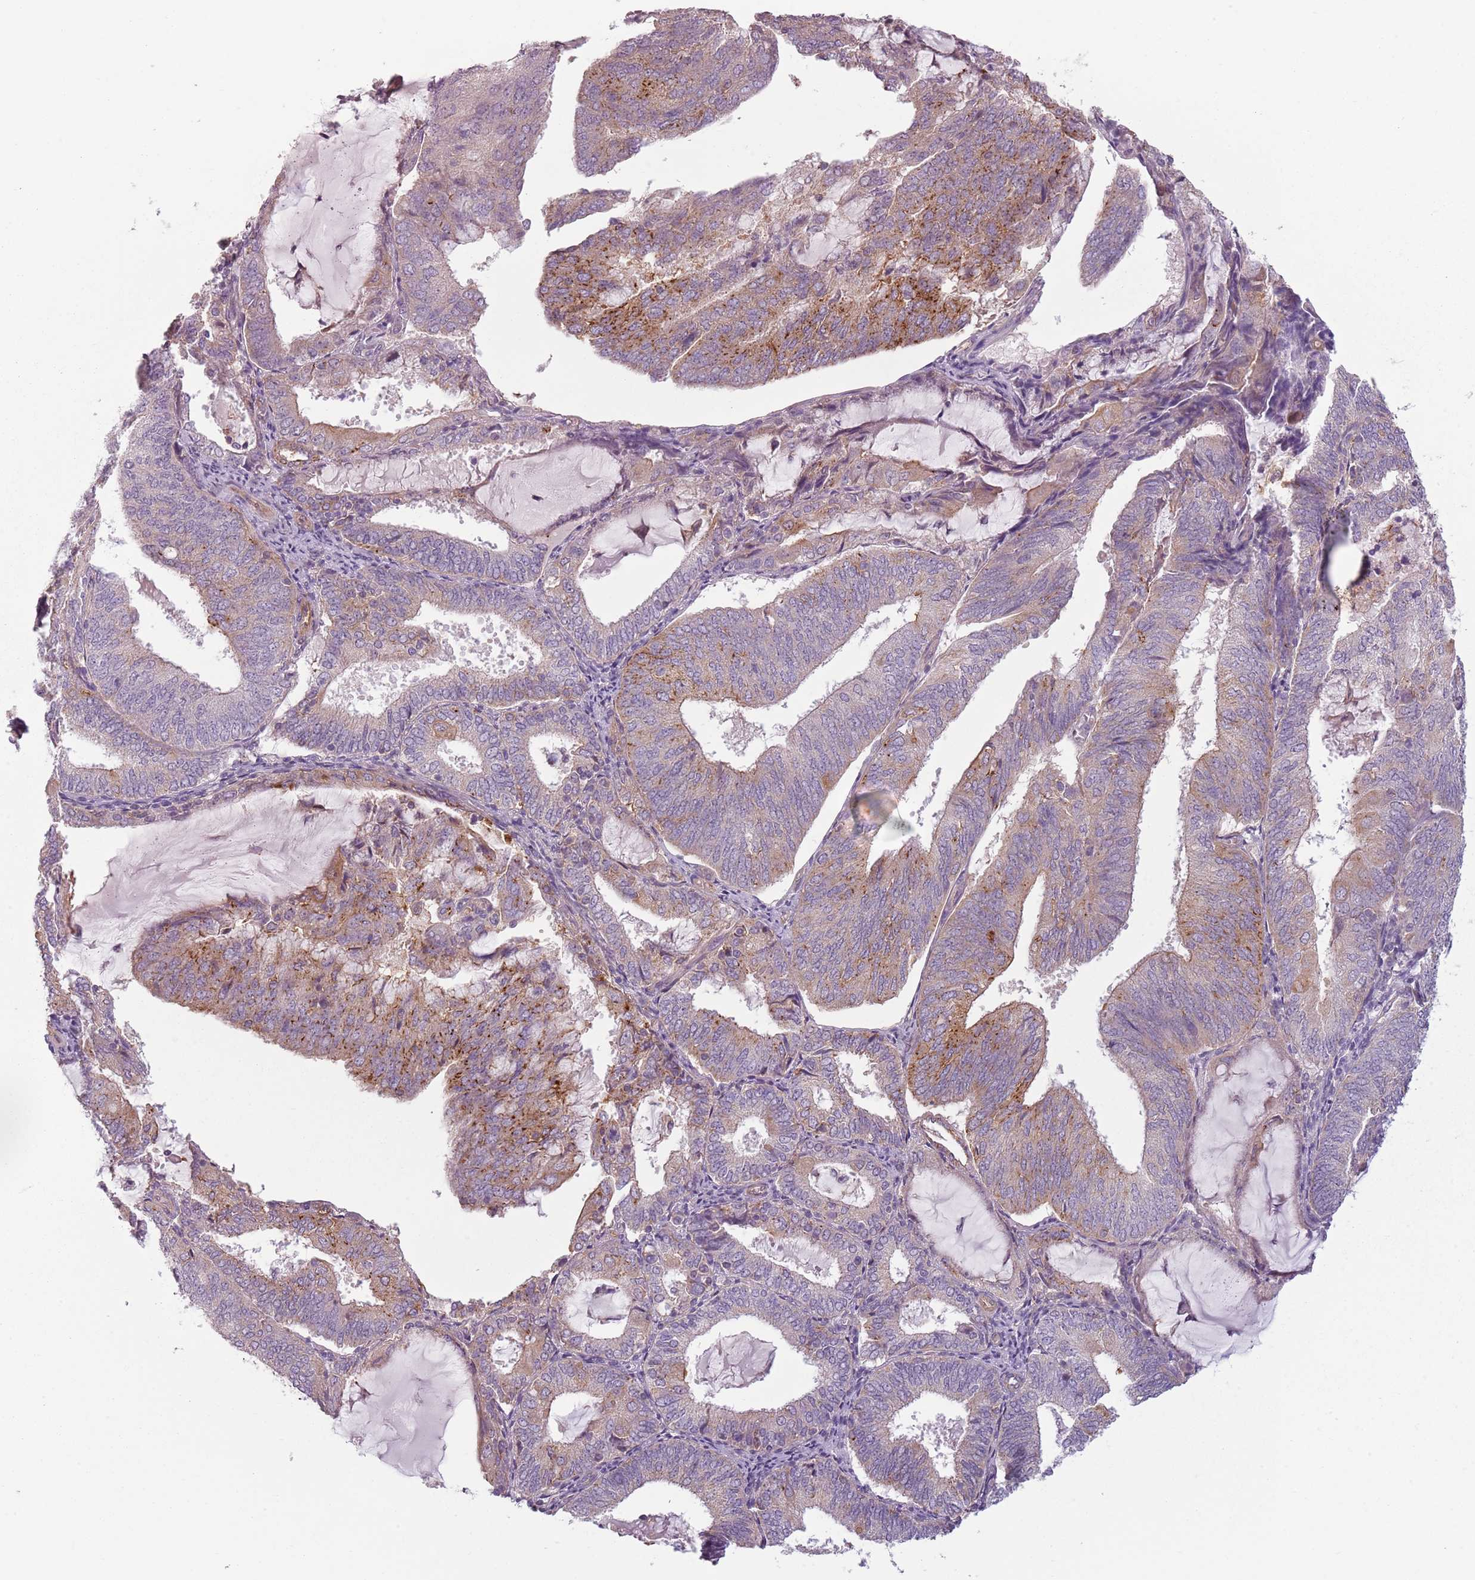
{"staining": {"intensity": "moderate", "quantity": "25%-75%", "location": "cytoplasmic/membranous"}, "tissue": "endometrial cancer", "cell_type": "Tumor cells", "image_type": "cancer", "snomed": [{"axis": "morphology", "description": "Adenocarcinoma, NOS"}, {"axis": "topography", "description": "Endometrium"}], "caption": "Endometrial cancer (adenocarcinoma) stained for a protein reveals moderate cytoplasmic/membranous positivity in tumor cells. (IHC, brightfield microscopy, high magnification).", "gene": "TLCD2", "patient": {"sex": "female", "age": 81}}